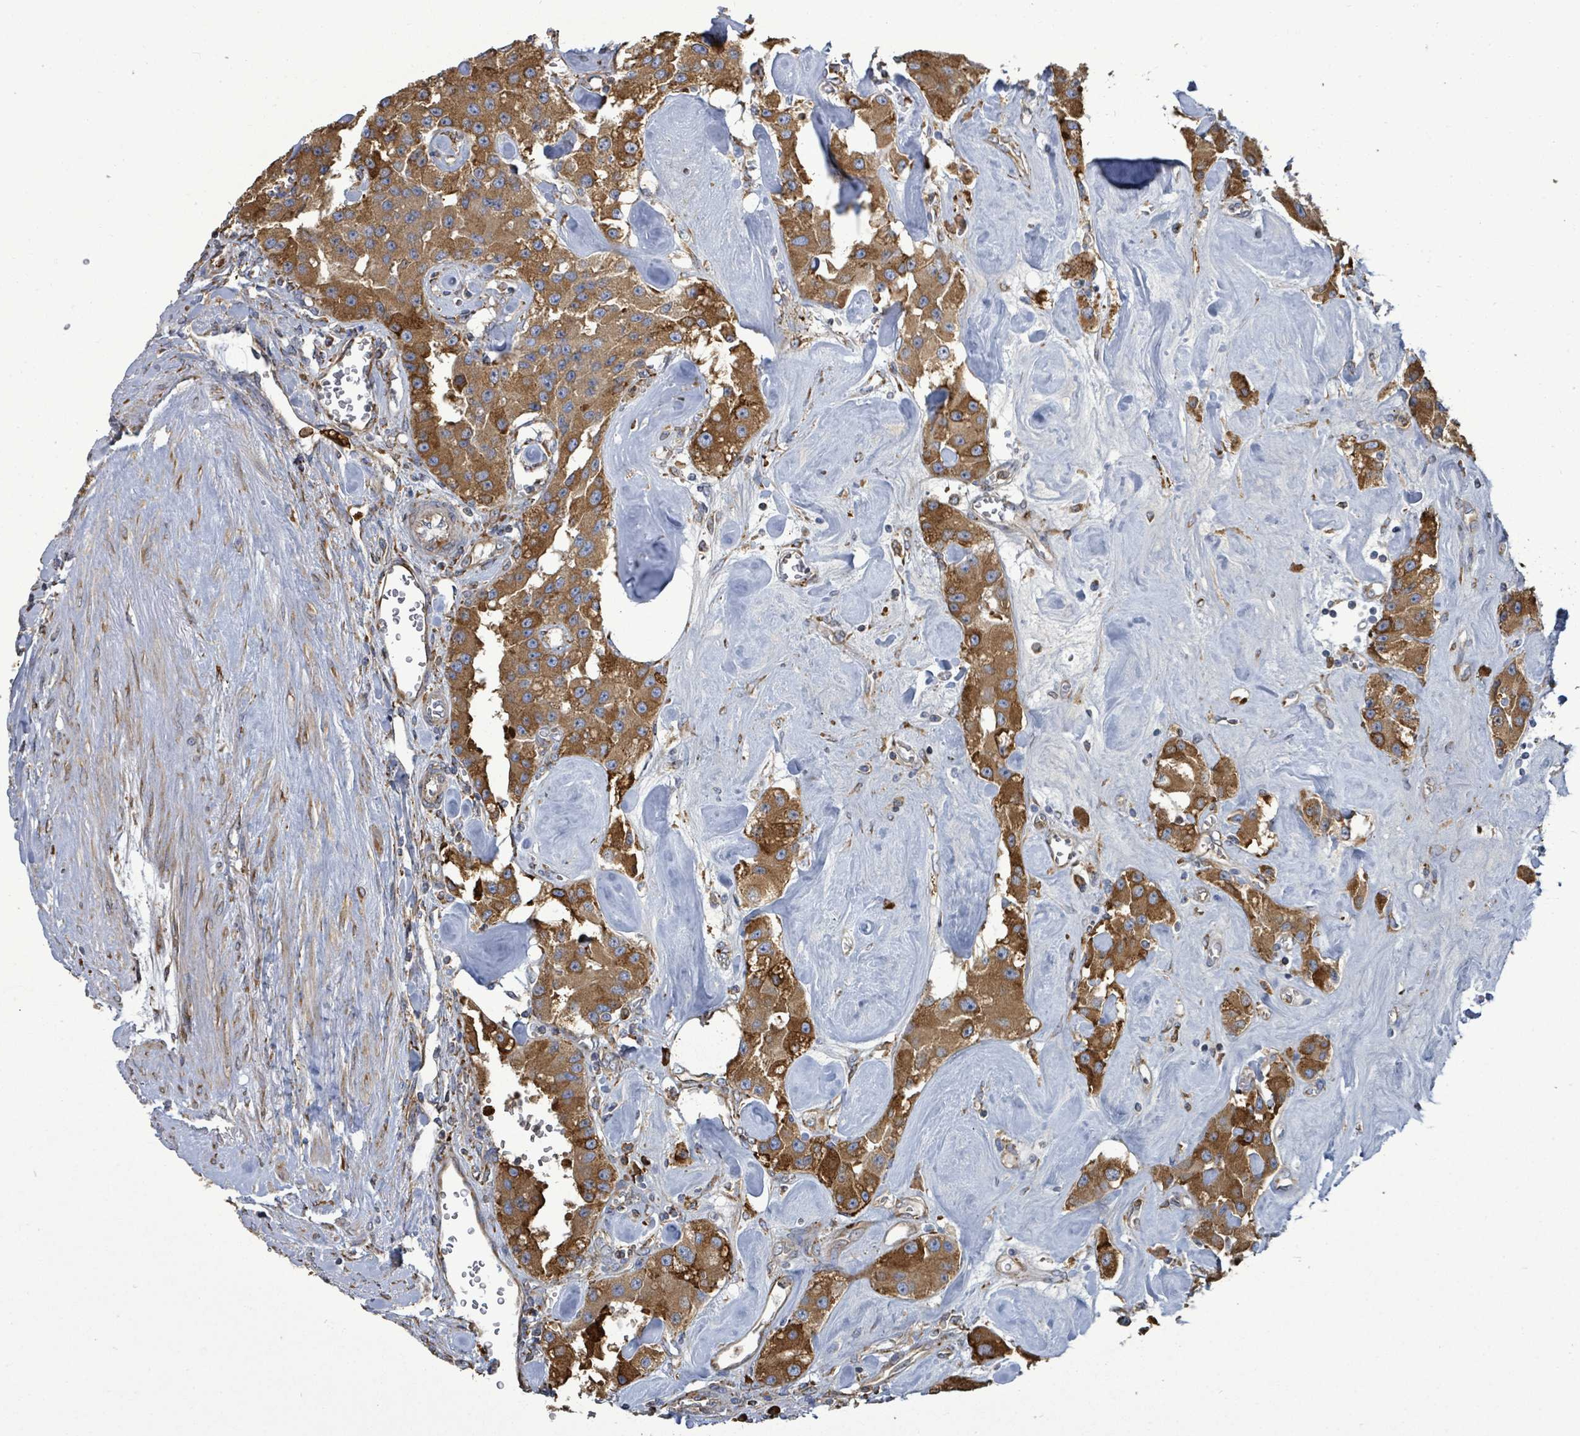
{"staining": {"intensity": "moderate", "quantity": ">75%", "location": "cytoplasmic/membranous"}, "tissue": "carcinoid", "cell_type": "Tumor cells", "image_type": "cancer", "snomed": [{"axis": "morphology", "description": "Carcinoid, malignant, NOS"}, {"axis": "topography", "description": "Pancreas"}], "caption": "Carcinoid stained with immunohistochemistry (IHC) reveals moderate cytoplasmic/membranous expression in about >75% of tumor cells.", "gene": "RFPL4A", "patient": {"sex": "male", "age": 41}}